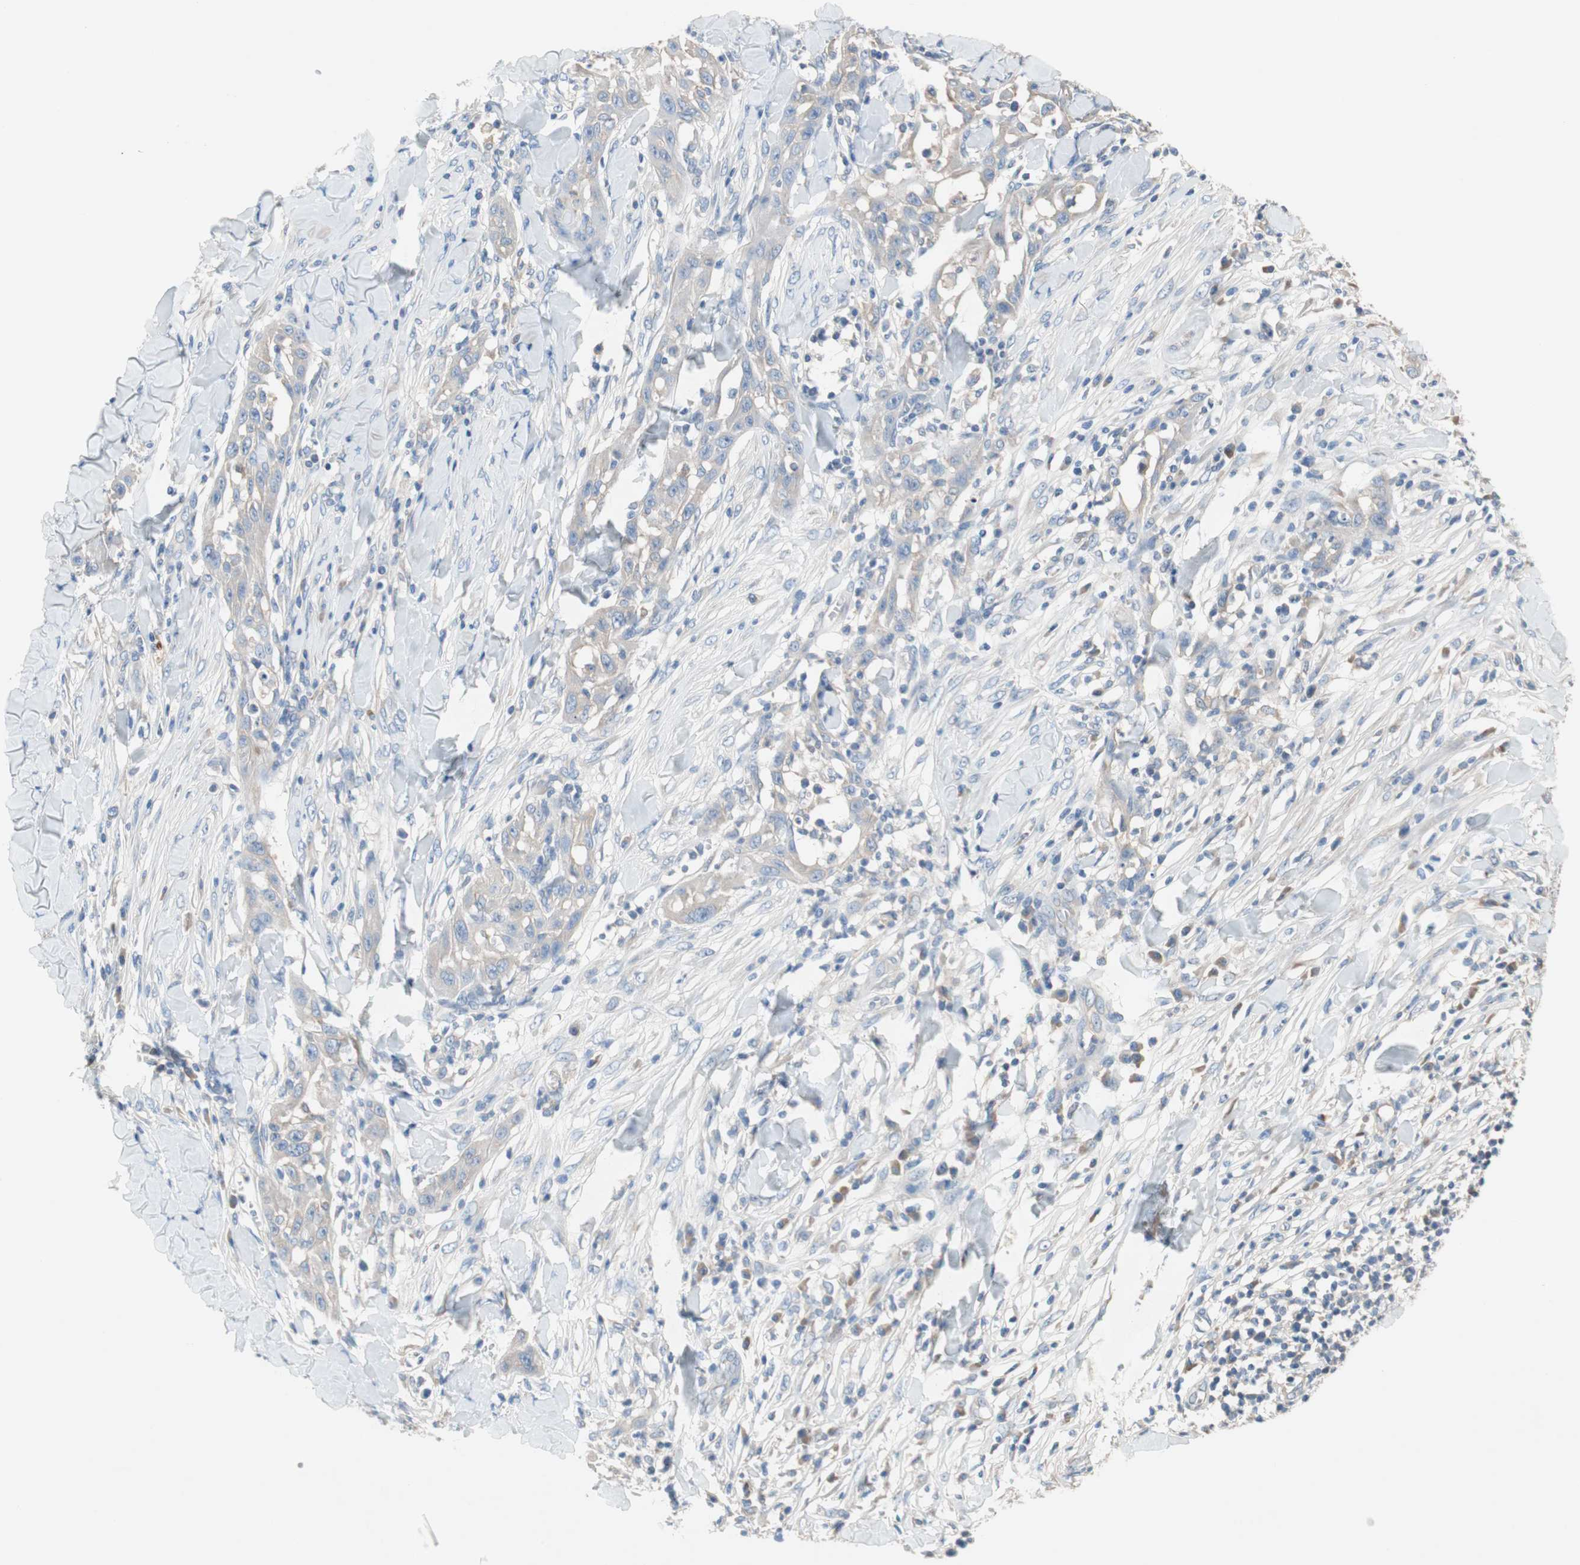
{"staining": {"intensity": "negative", "quantity": "none", "location": "none"}, "tissue": "skin cancer", "cell_type": "Tumor cells", "image_type": "cancer", "snomed": [{"axis": "morphology", "description": "Squamous cell carcinoma, NOS"}, {"axis": "topography", "description": "Skin"}], "caption": "Image shows no protein staining in tumor cells of skin cancer (squamous cell carcinoma) tissue.", "gene": "GLUL", "patient": {"sex": "male", "age": 24}}